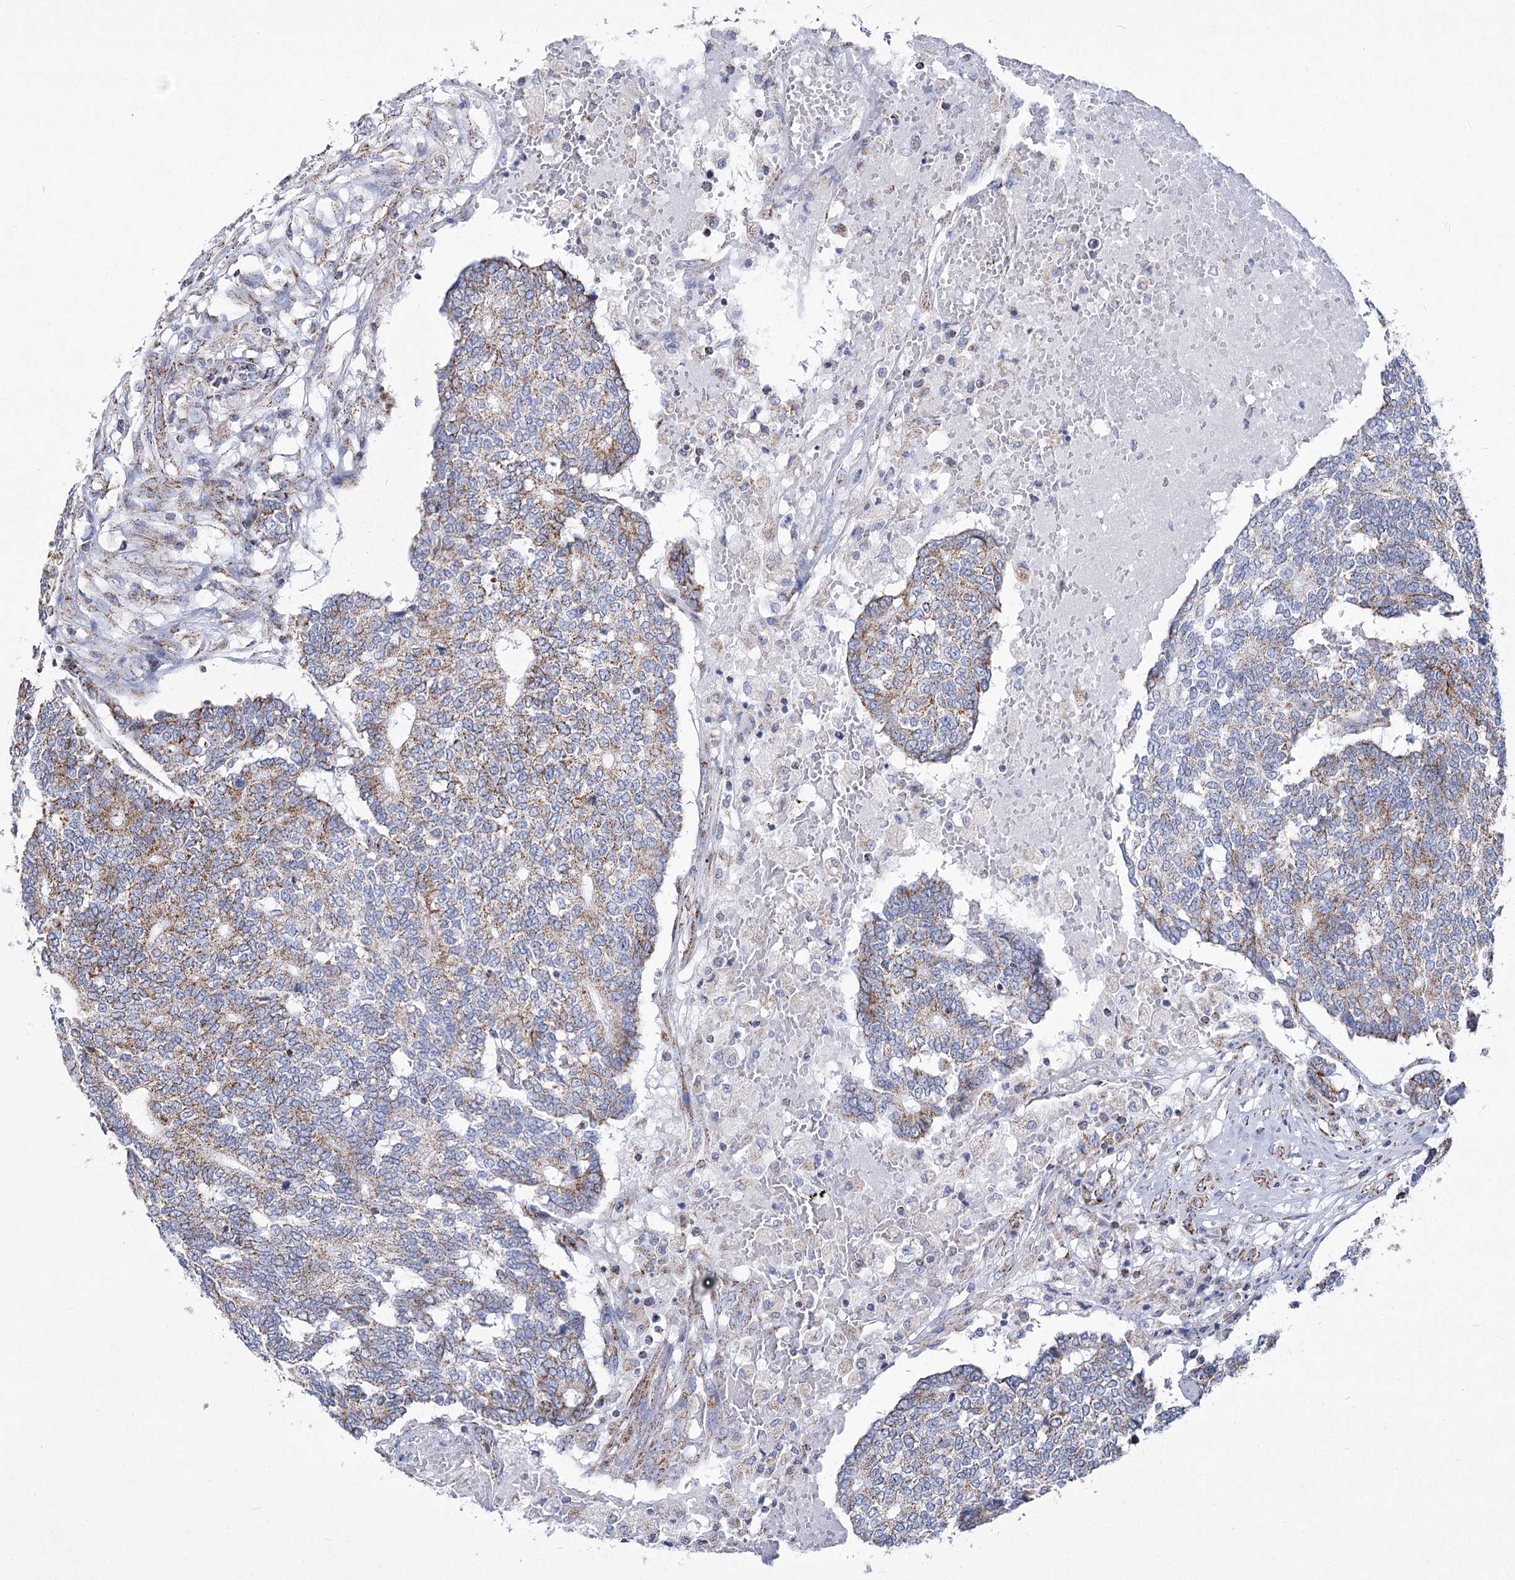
{"staining": {"intensity": "moderate", "quantity": "25%-75%", "location": "cytoplasmic/membranous"}, "tissue": "prostate cancer", "cell_type": "Tumor cells", "image_type": "cancer", "snomed": [{"axis": "morphology", "description": "Normal tissue, NOS"}, {"axis": "morphology", "description": "Adenocarcinoma, High grade"}, {"axis": "topography", "description": "Prostate"}, {"axis": "topography", "description": "Seminal veicle"}], "caption": "High-power microscopy captured an IHC histopathology image of high-grade adenocarcinoma (prostate), revealing moderate cytoplasmic/membranous positivity in about 25%-75% of tumor cells. The protein is shown in brown color, while the nuclei are stained blue.", "gene": "PDHB", "patient": {"sex": "male", "age": 55}}